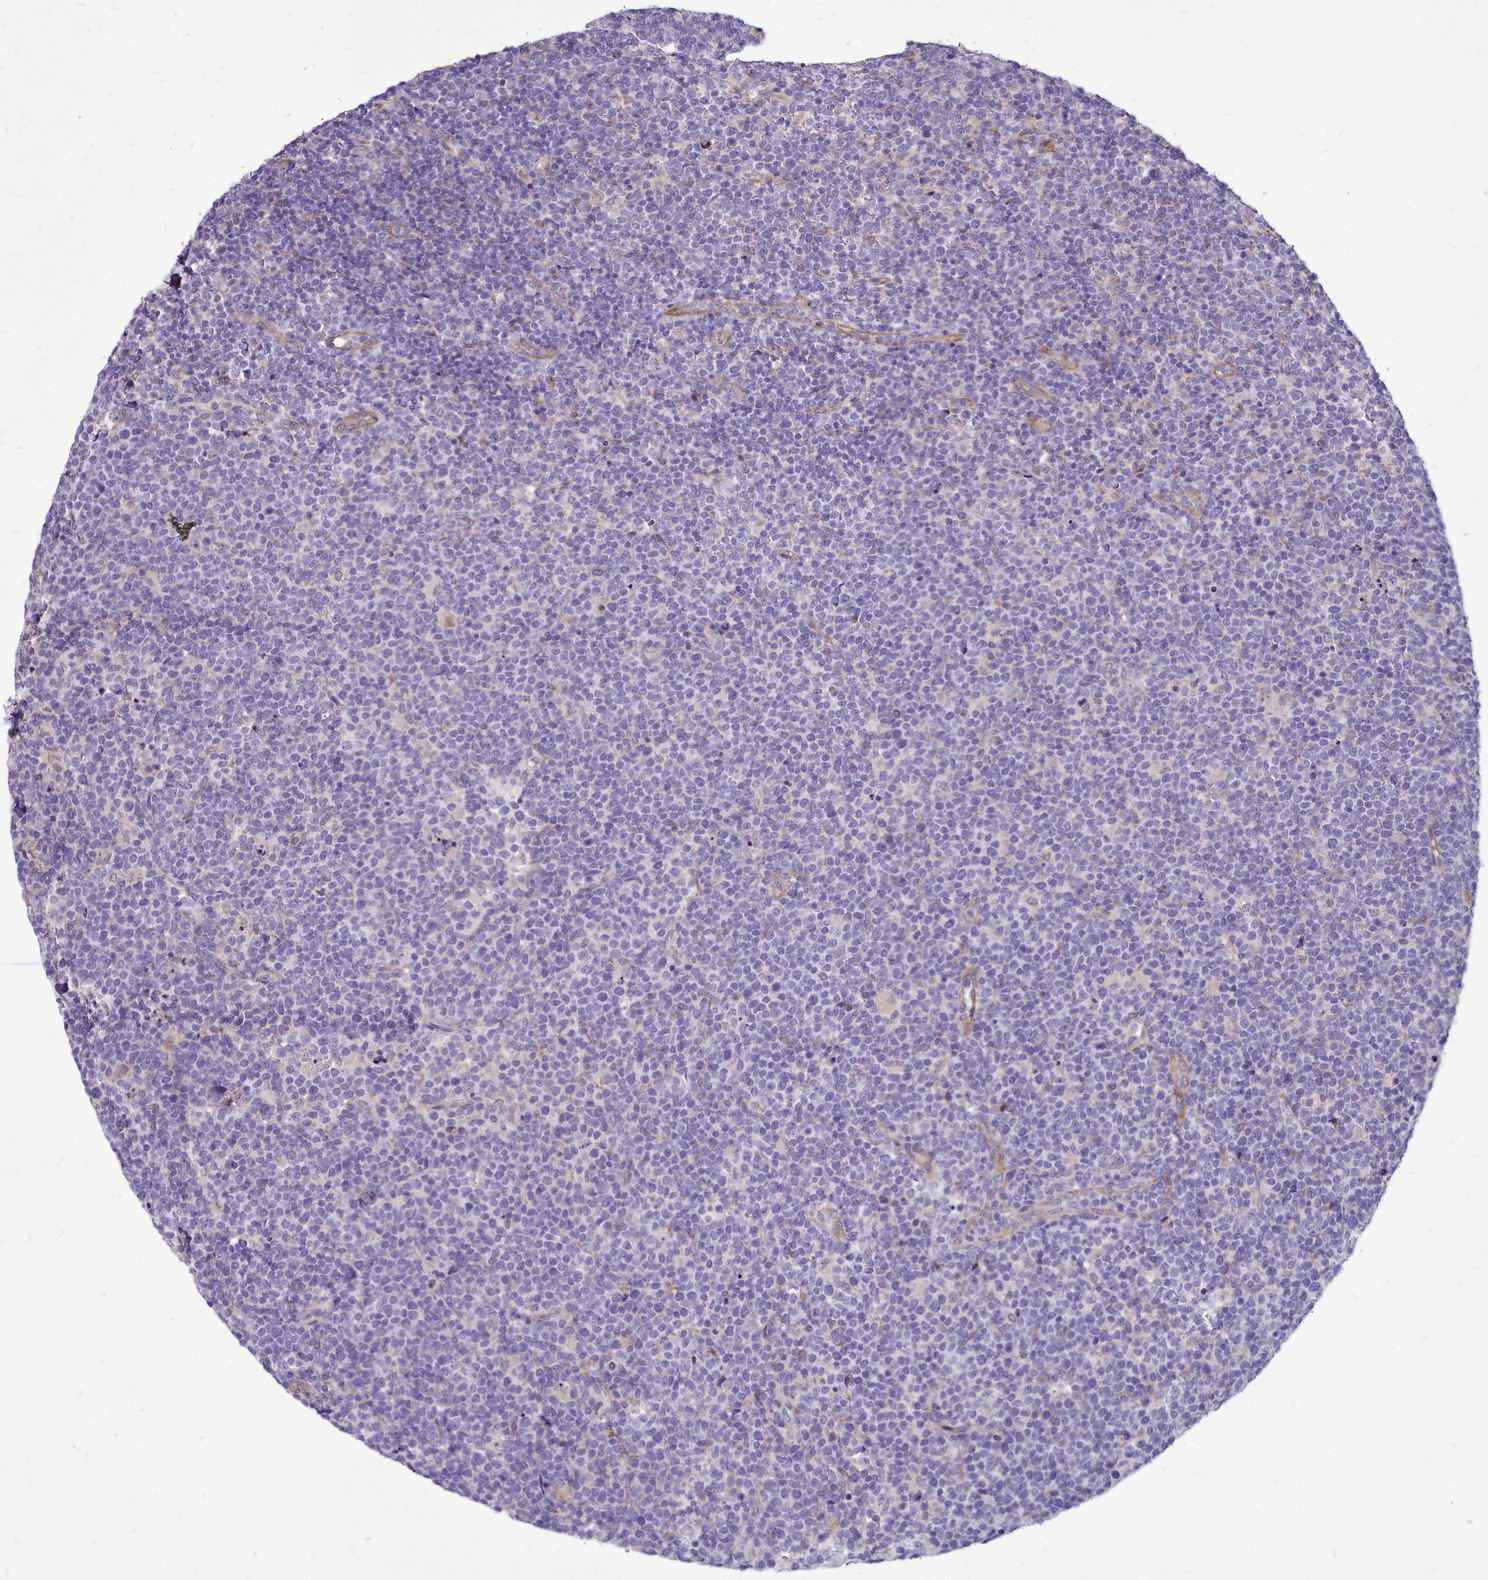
{"staining": {"intensity": "negative", "quantity": "none", "location": "none"}, "tissue": "lymphoma", "cell_type": "Tumor cells", "image_type": "cancer", "snomed": [{"axis": "morphology", "description": "Malignant lymphoma, non-Hodgkin's type, High grade"}, {"axis": "topography", "description": "Lymph node"}], "caption": "Tumor cells are negative for protein expression in human lymphoma.", "gene": "SMPD4", "patient": {"sex": "male", "age": 61}}